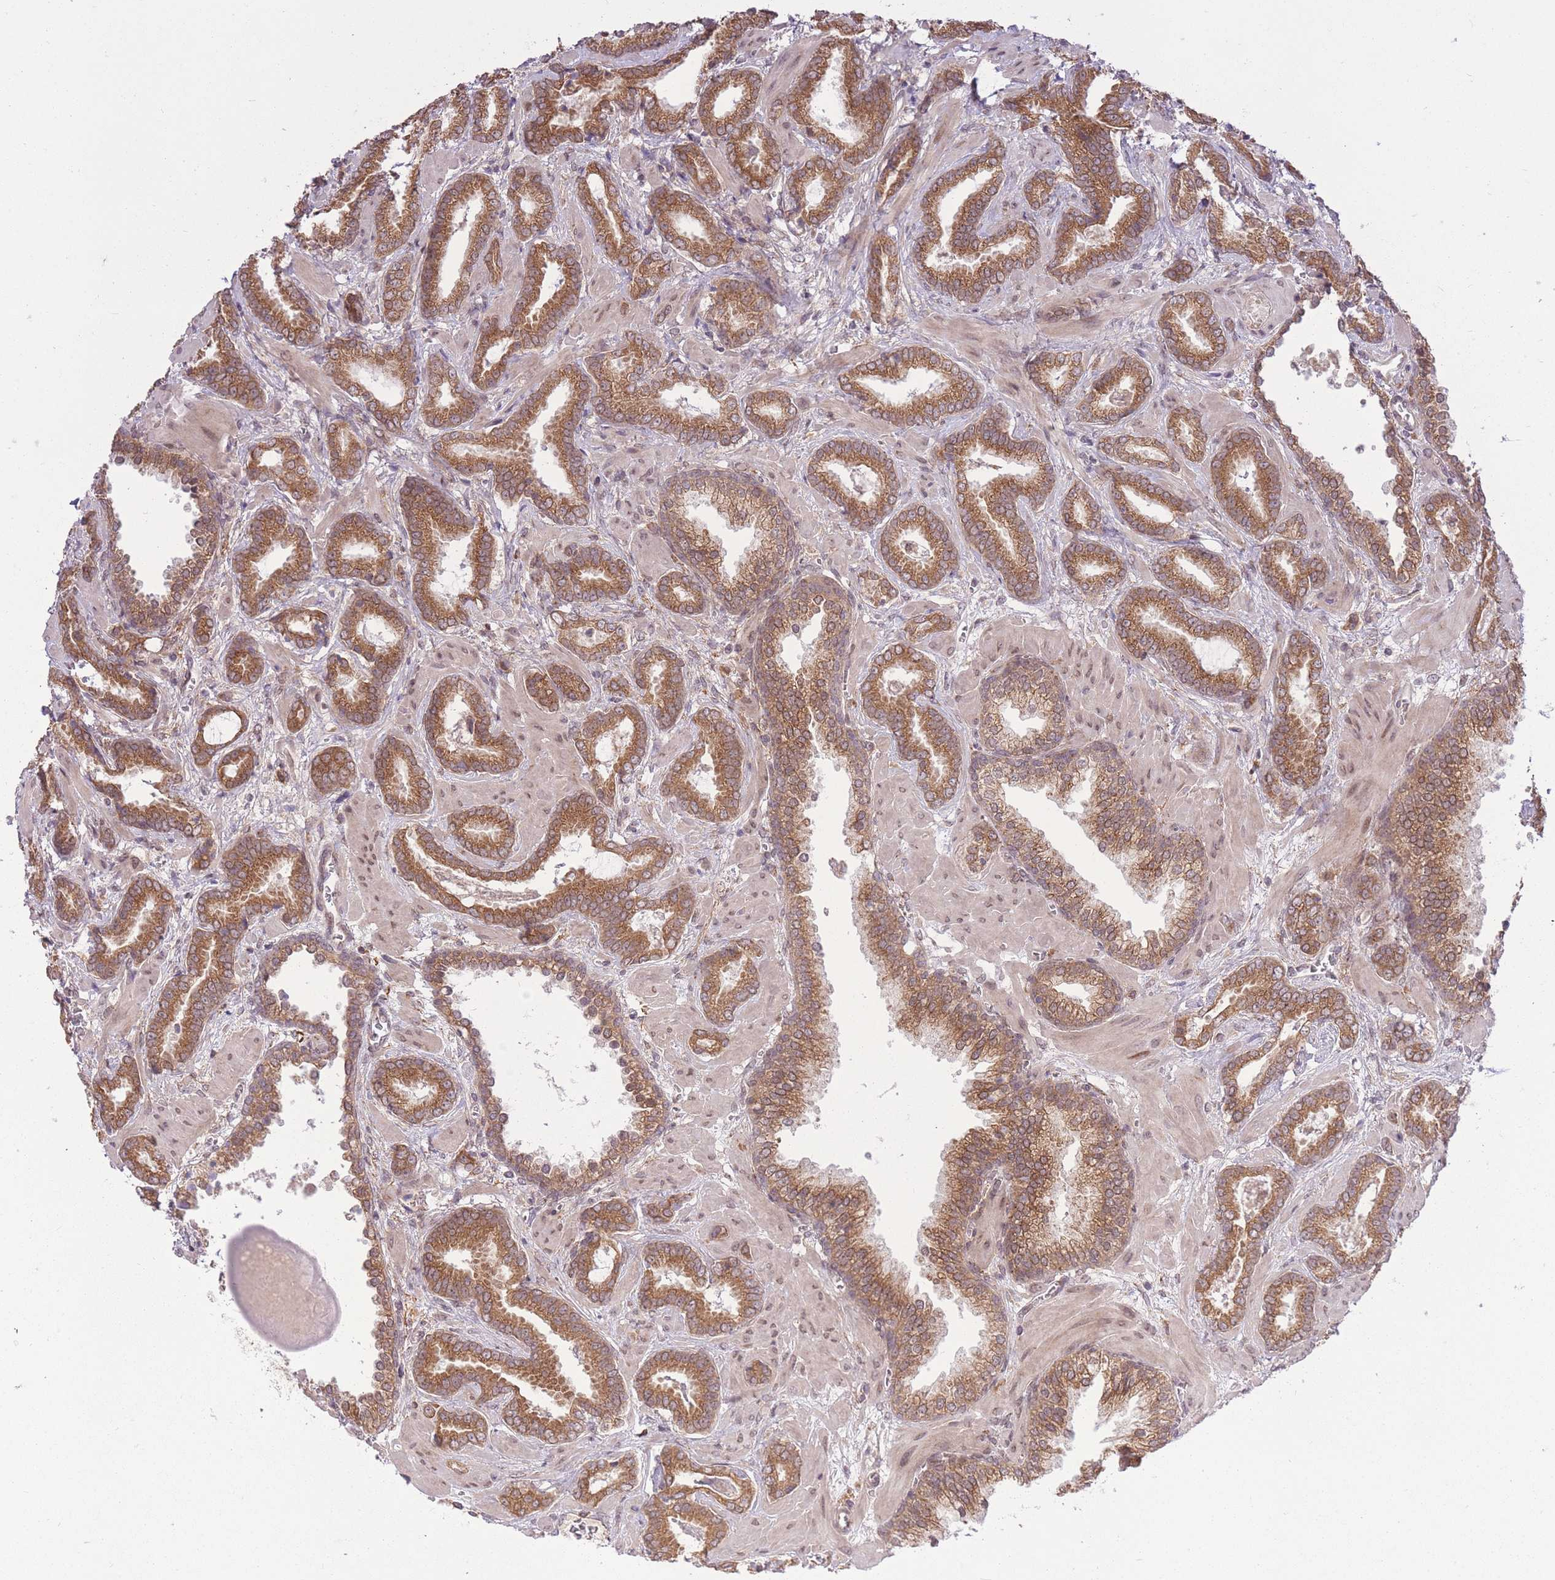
{"staining": {"intensity": "moderate", "quantity": ">75%", "location": "cytoplasmic/membranous"}, "tissue": "prostate cancer", "cell_type": "Tumor cells", "image_type": "cancer", "snomed": [{"axis": "morphology", "description": "Adenocarcinoma, Low grade"}, {"axis": "topography", "description": "Prostate"}], "caption": "Immunohistochemical staining of human prostate cancer (low-grade adenocarcinoma) displays medium levels of moderate cytoplasmic/membranous positivity in about >75% of tumor cells.", "gene": "ZNF391", "patient": {"sex": "male", "age": 62}}